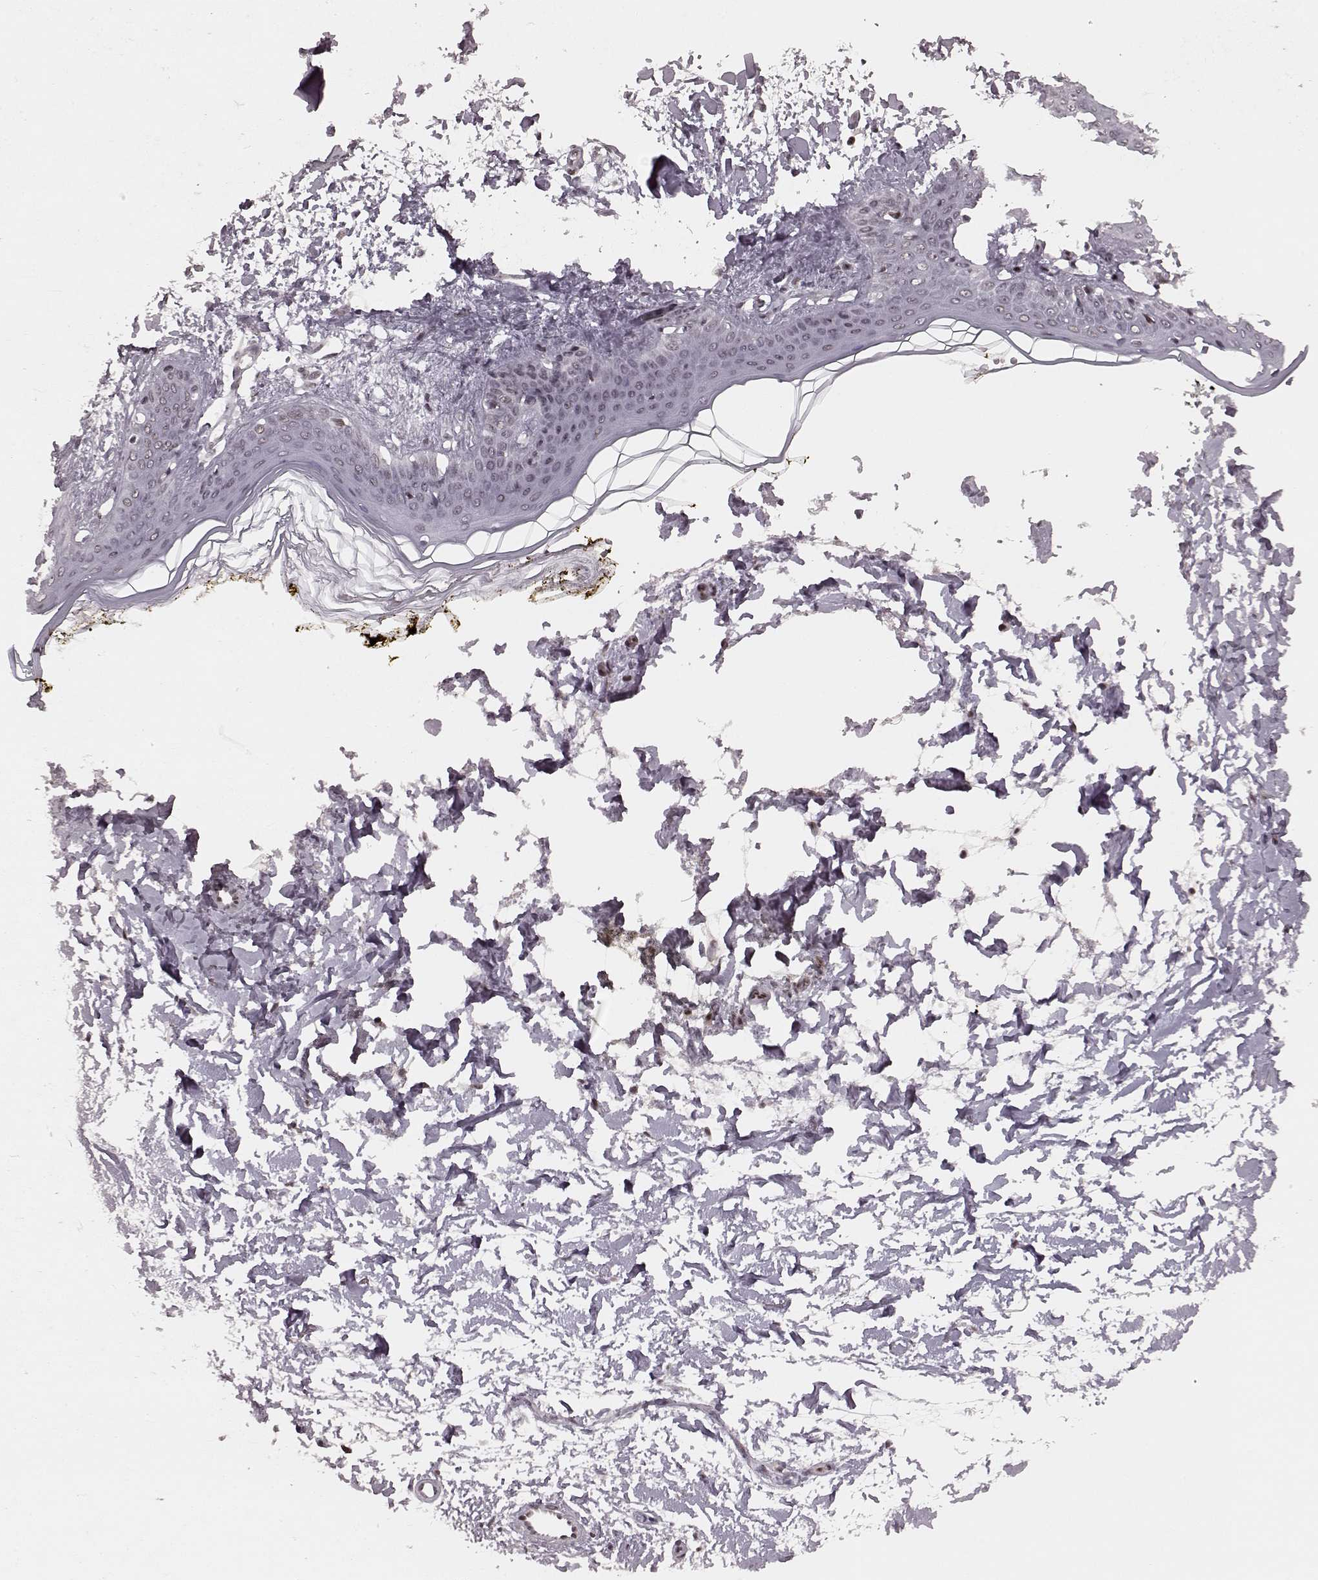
{"staining": {"intensity": "negative", "quantity": "none", "location": "none"}, "tissue": "skin", "cell_type": "Fibroblasts", "image_type": "normal", "snomed": [{"axis": "morphology", "description": "Normal tissue, NOS"}, {"axis": "topography", "description": "Skin"}], "caption": "IHC image of unremarkable skin: skin stained with DAB demonstrates no significant protein expression in fibroblasts. The staining was performed using DAB (3,3'-diaminobenzidine) to visualize the protein expression in brown, while the nuclei were stained in blue with hematoxylin (Magnification: 20x).", "gene": "NR2C1", "patient": {"sex": "female", "age": 34}}